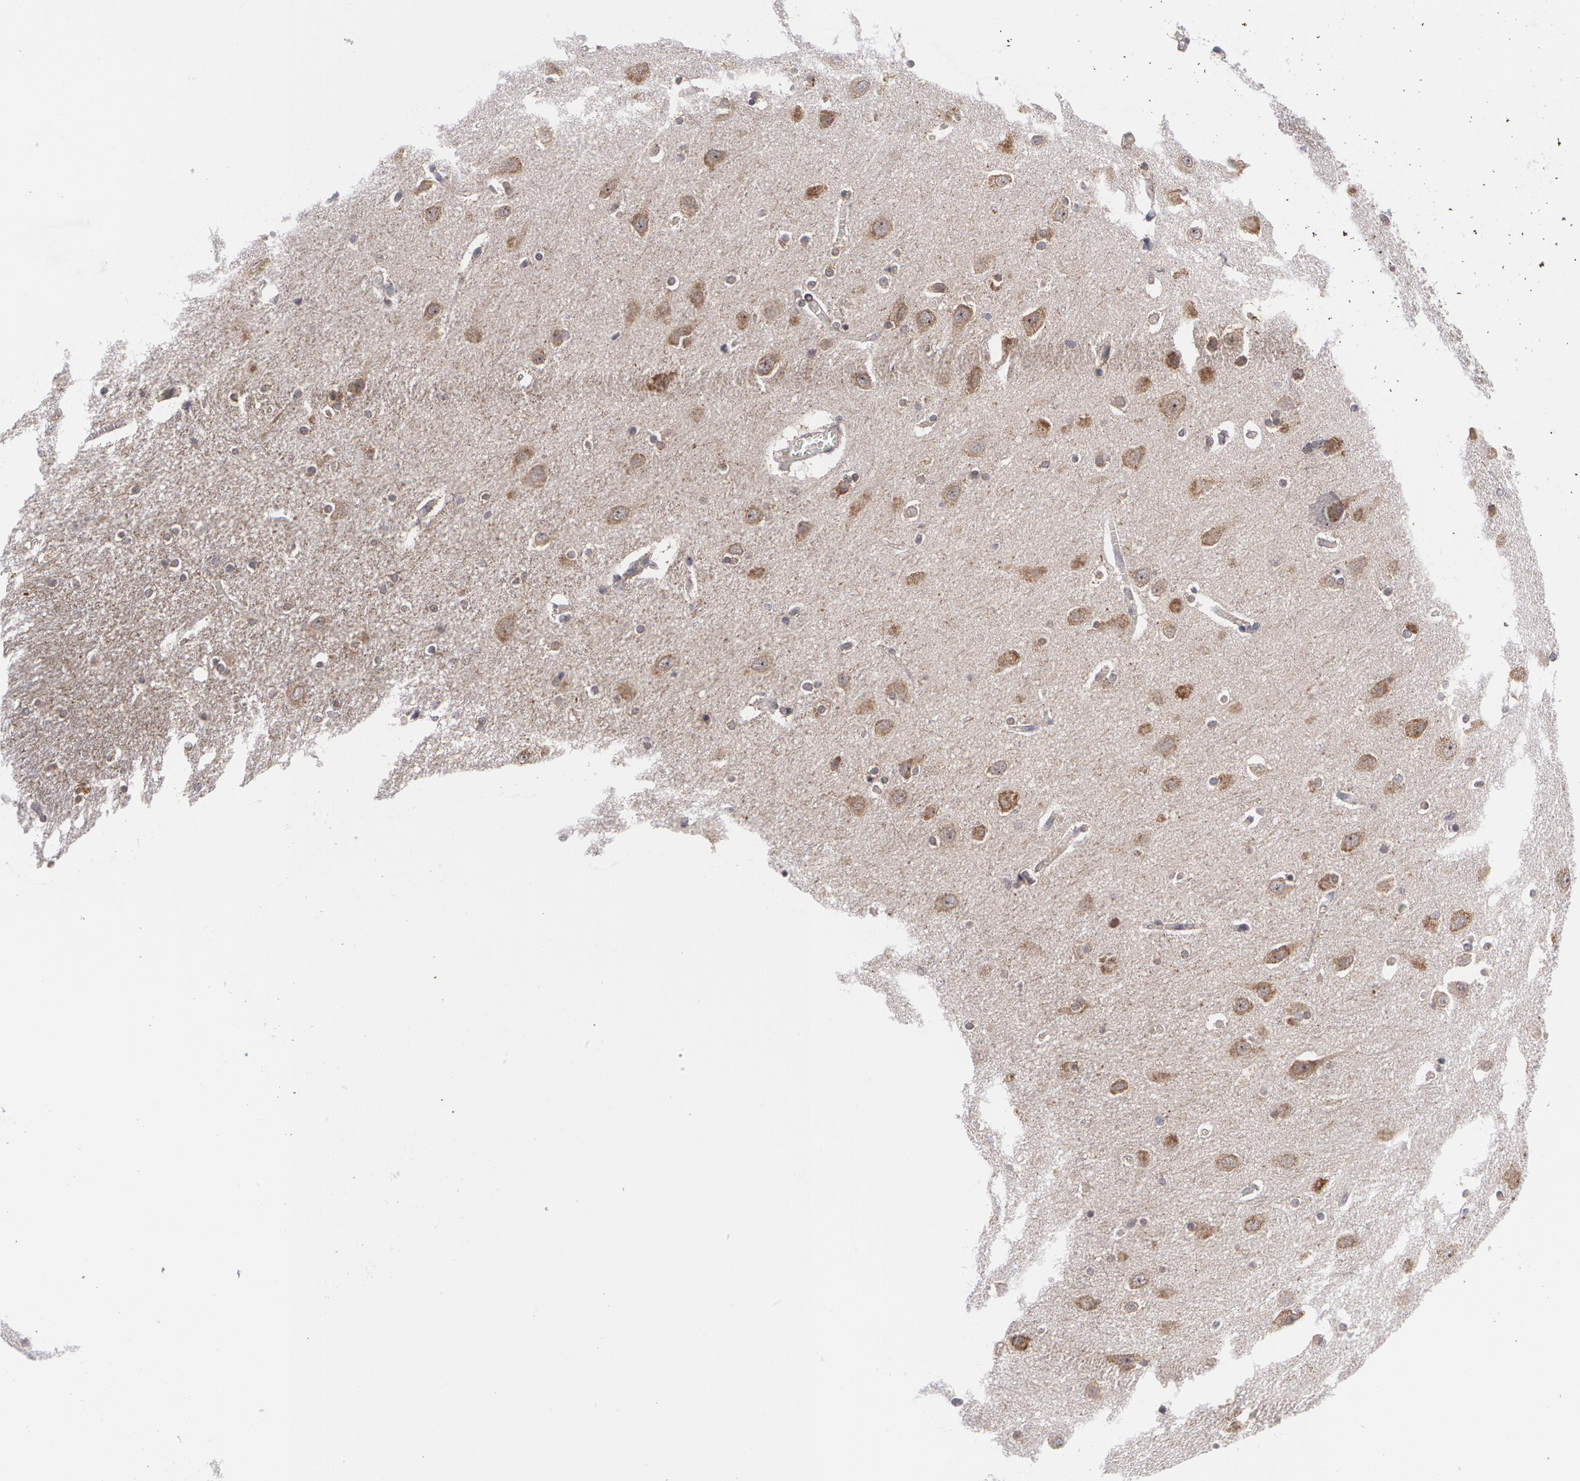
{"staining": {"intensity": "negative", "quantity": "none", "location": "none"}, "tissue": "caudate", "cell_type": "Glial cells", "image_type": "normal", "snomed": [{"axis": "morphology", "description": "Normal tissue, NOS"}, {"axis": "topography", "description": "Lateral ventricle wall"}], "caption": "DAB immunohistochemical staining of benign human caudate exhibits no significant staining in glial cells. (Stains: DAB (3,3'-diaminobenzidine) immunohistochemistry (IHC) with hematoxylin counter stain, Microscopy: brightfield microscopy at high magnification).", "gene": "BMP6", "patient": {"sex": "female", "age": 54}}